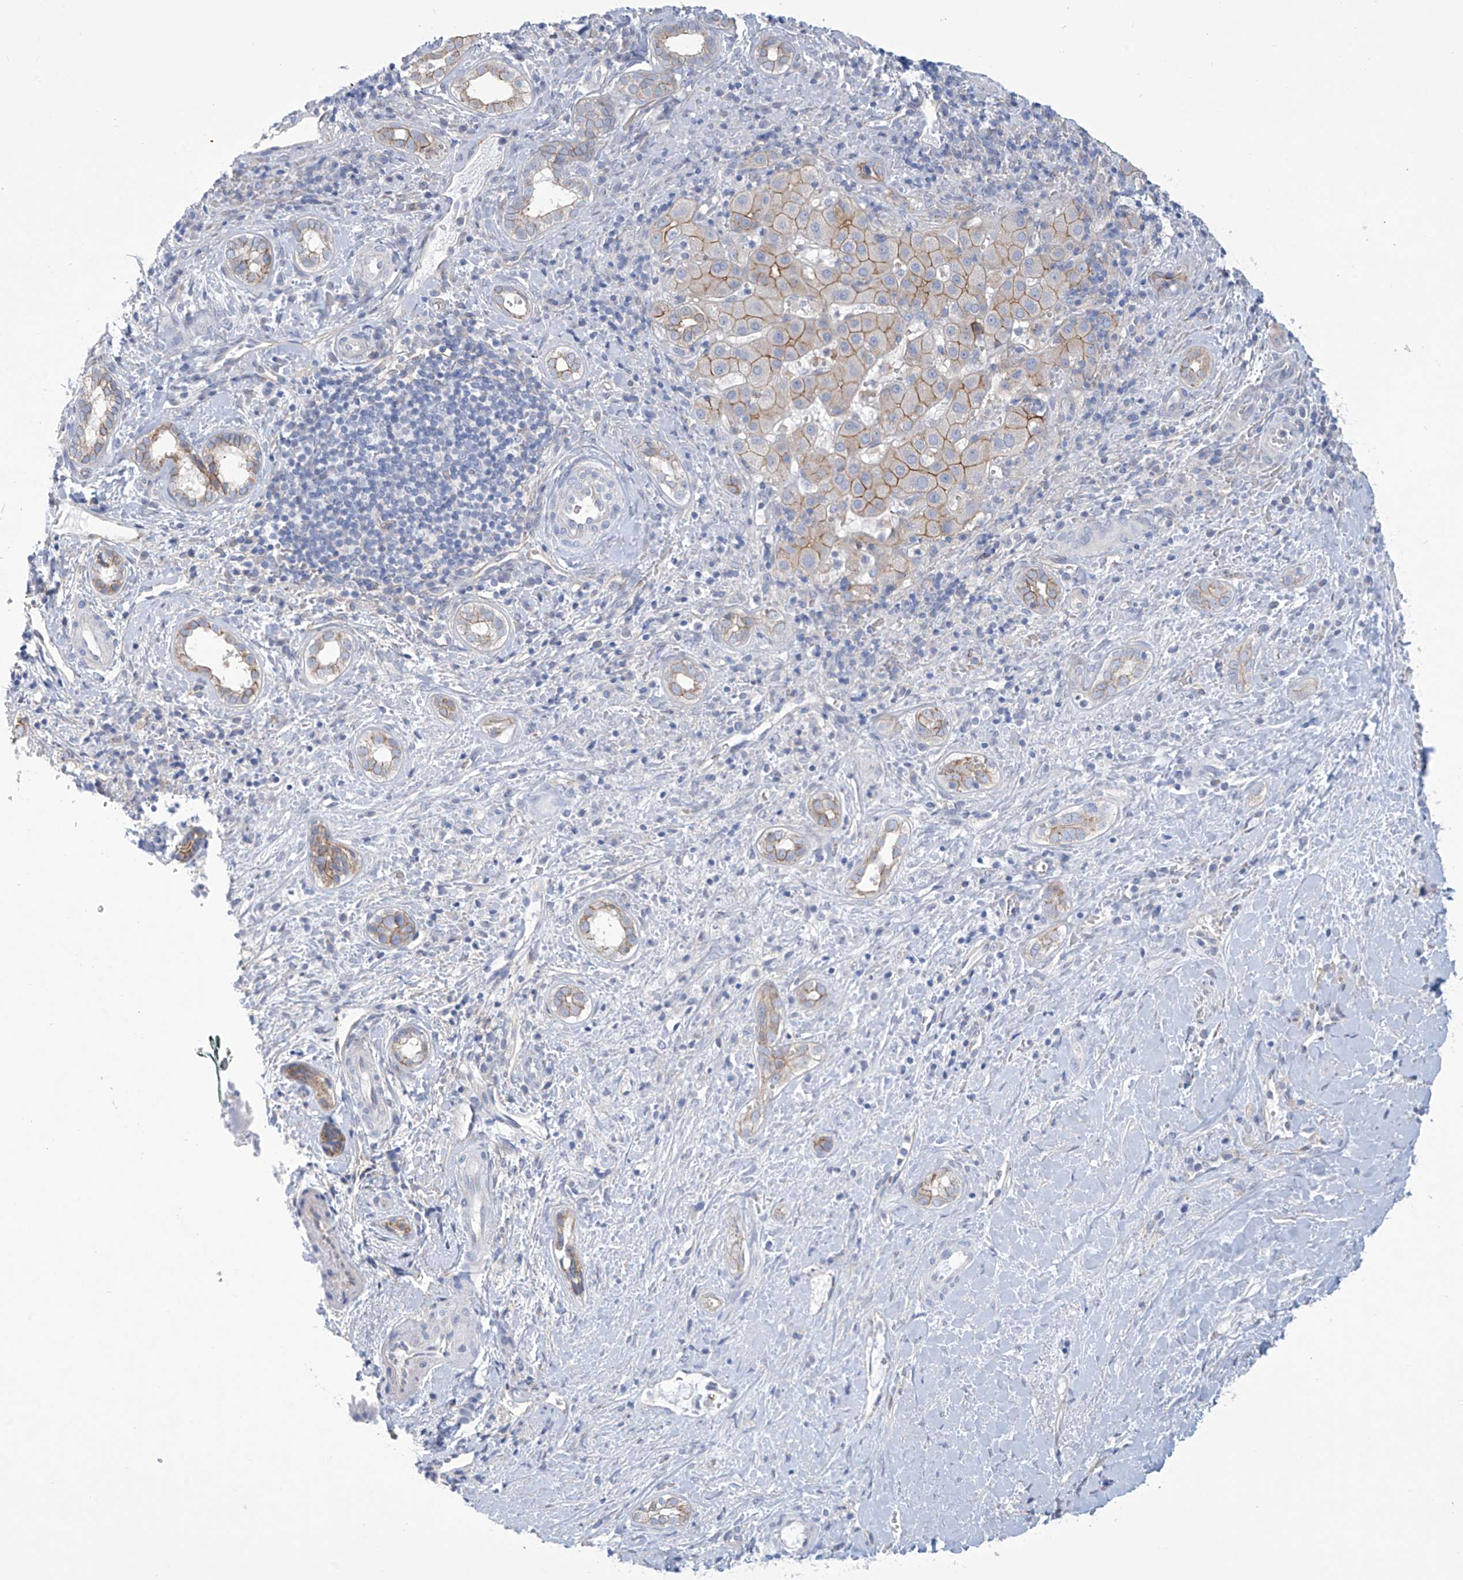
{"staining": {"intensity": "moderate", "quantity": "<25%", "location": "cytoplasmic/membranous"}, "tissue": "liver cancer", "cell_type": "Tumor cells", "image_type": "cancer", "snomed": [{"axis": "morphology", "description": "Cholangiocarcinoma"}, {"axis": "topography", "description": "Liver"}], "caption": "High-power microscopy captured an immunohistochemistry (IHC) image of cholangiocarcinoma (liver), revealing moderate cytoplasmic/membranous positivity in about <25% of tumor cells.", "gene": "ABHD13", "patient": {"sex": "female", "age": 75}}